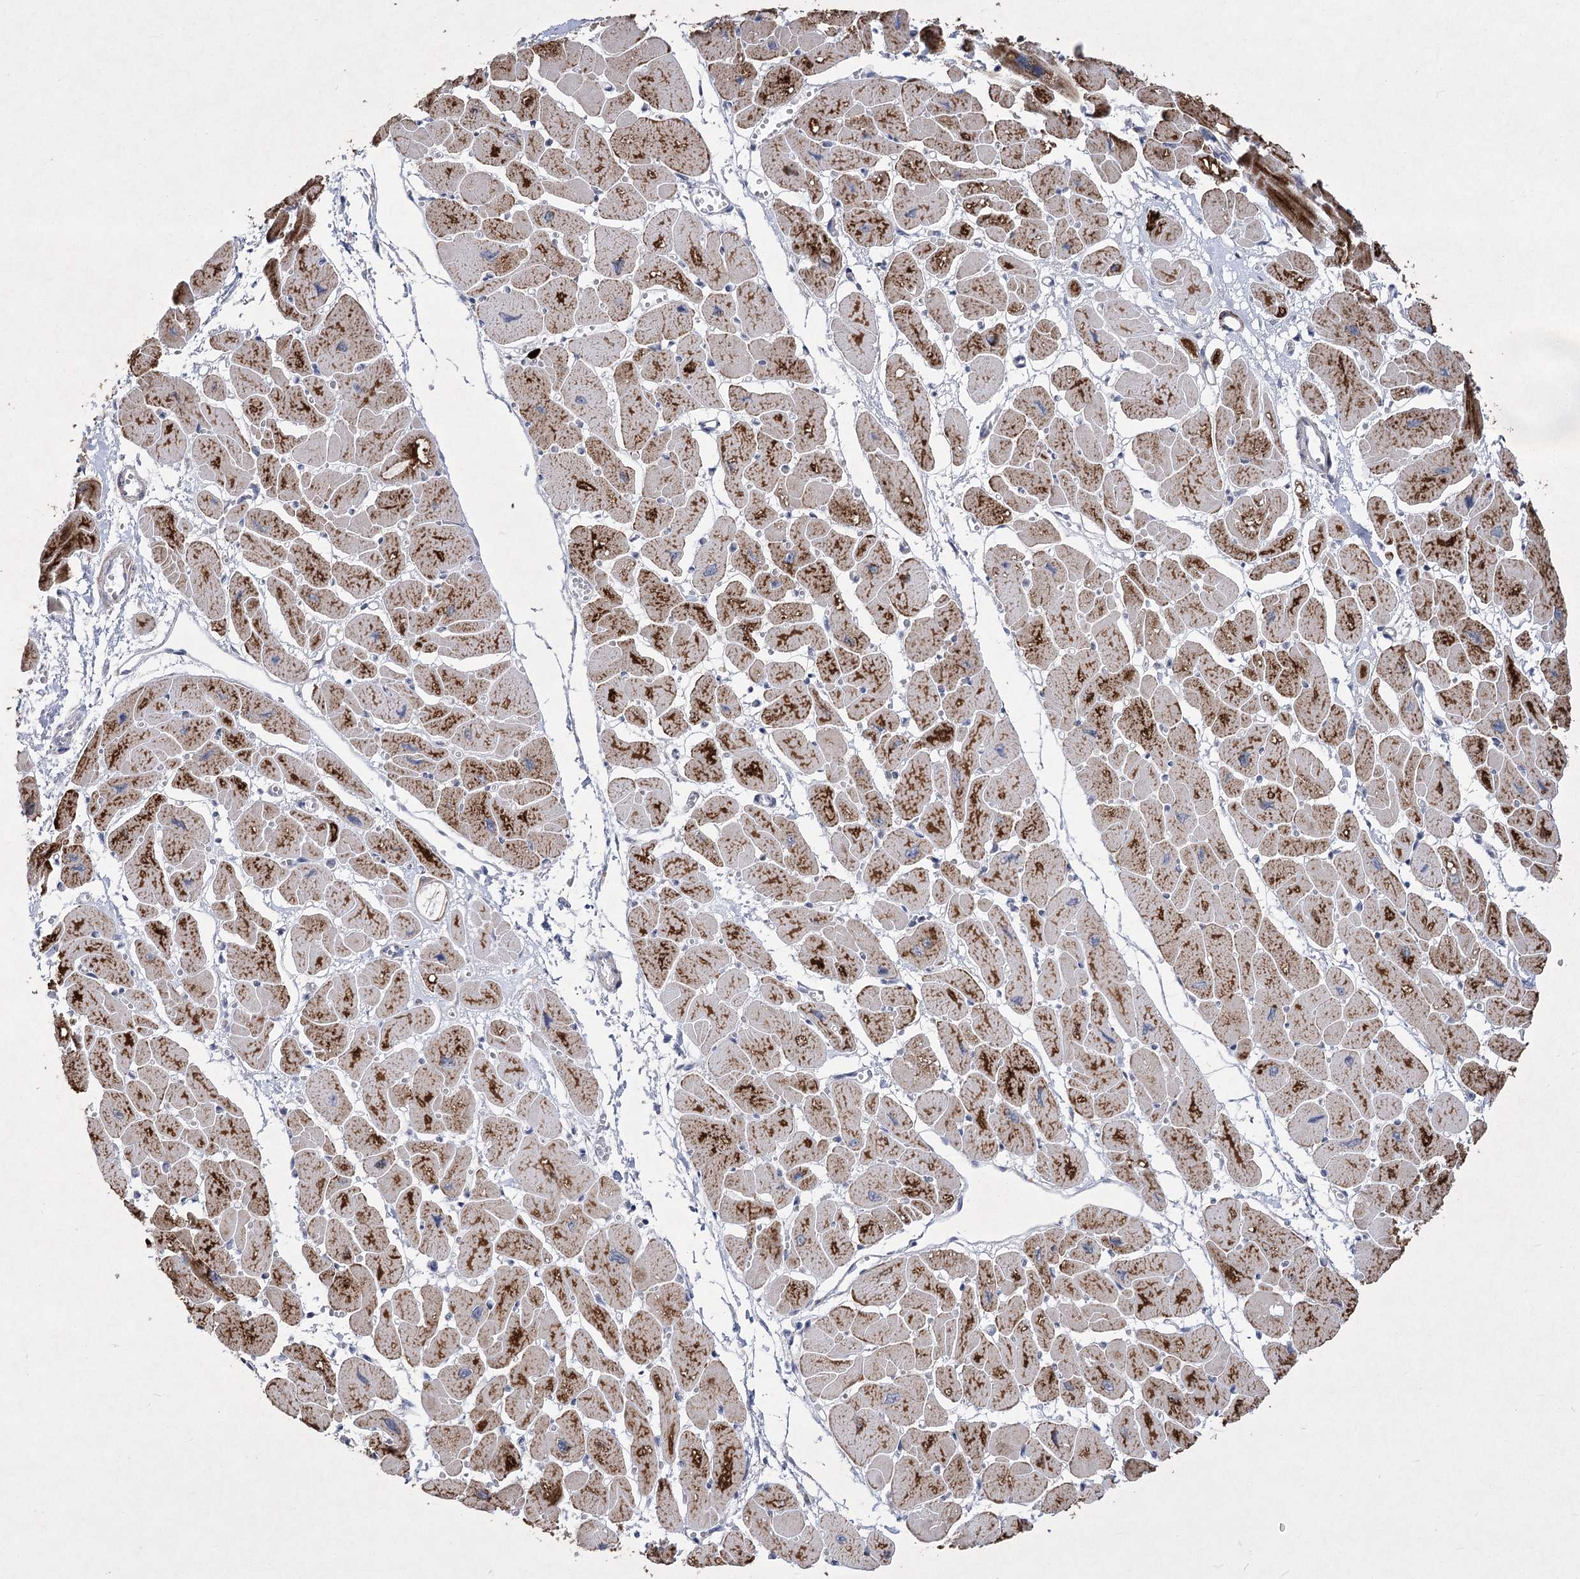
{"staining": {"intensity": "strong", "quantity": ">75%", "location": "cytoplasmic/membranous"}, "tissue": "heart muscle", "cell_type": "Cardiomyocytes", "image_type": "normal", "snomed": [{"axis": "morphology", "description": "Normal tissue, NOS"}, {"axis": "topography", "description": "Heart"}], "caption": "About >75% of cardiomyocytes in benign heart muscle exhibit strong cytoplasmic/membranous protein staining as visualized by brown immunohistochemical staining.", "gene": "PDHB", "patient": {"sex": "female", "age": 54}}